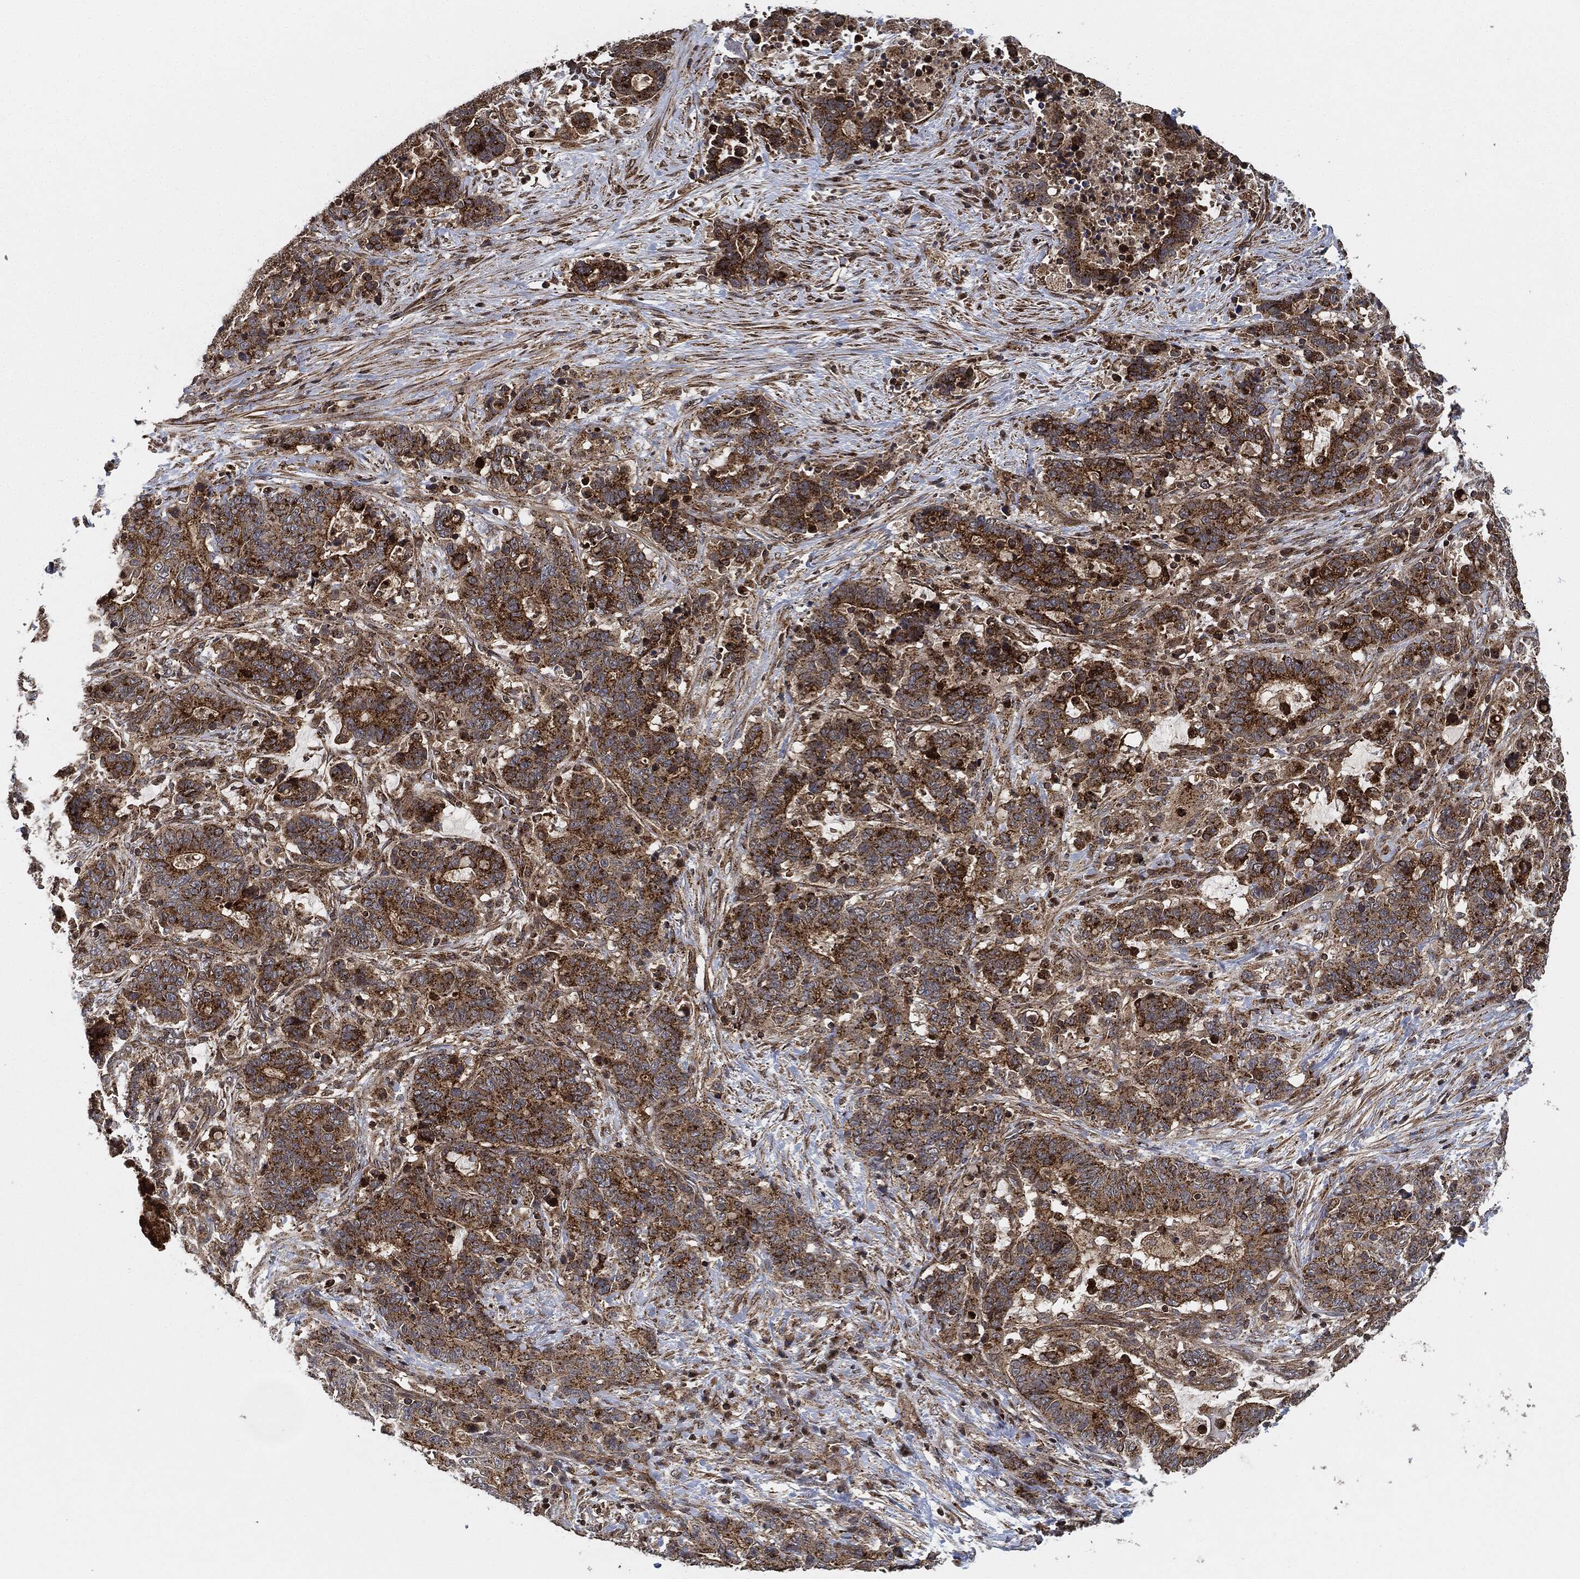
{"staining": {"intensity": "strong", "quantity": "25%-75%", "location": "cytoplasmic/membranous"}, "tissue": "stomach cancer", "cell_type": "Tumor cells", "image_type": "cancer", "snomed": [{"axis": "morphology", "description": "Normal tissue, NOS"}, {"axis": "morphology", "description": "Adenocarcinoma, NOS"}, {"axis": "topography", "description": "Stomach"}], "caption": "This micrograph exhibits IHC staining of stomach cancer (adenocarcinoma), with high strong cytoplasmic/membranous positivity in about 25%-75% of tumor cells.", "gene": "MAP3K3", "patient": {"sex": "female", "age": 64}}